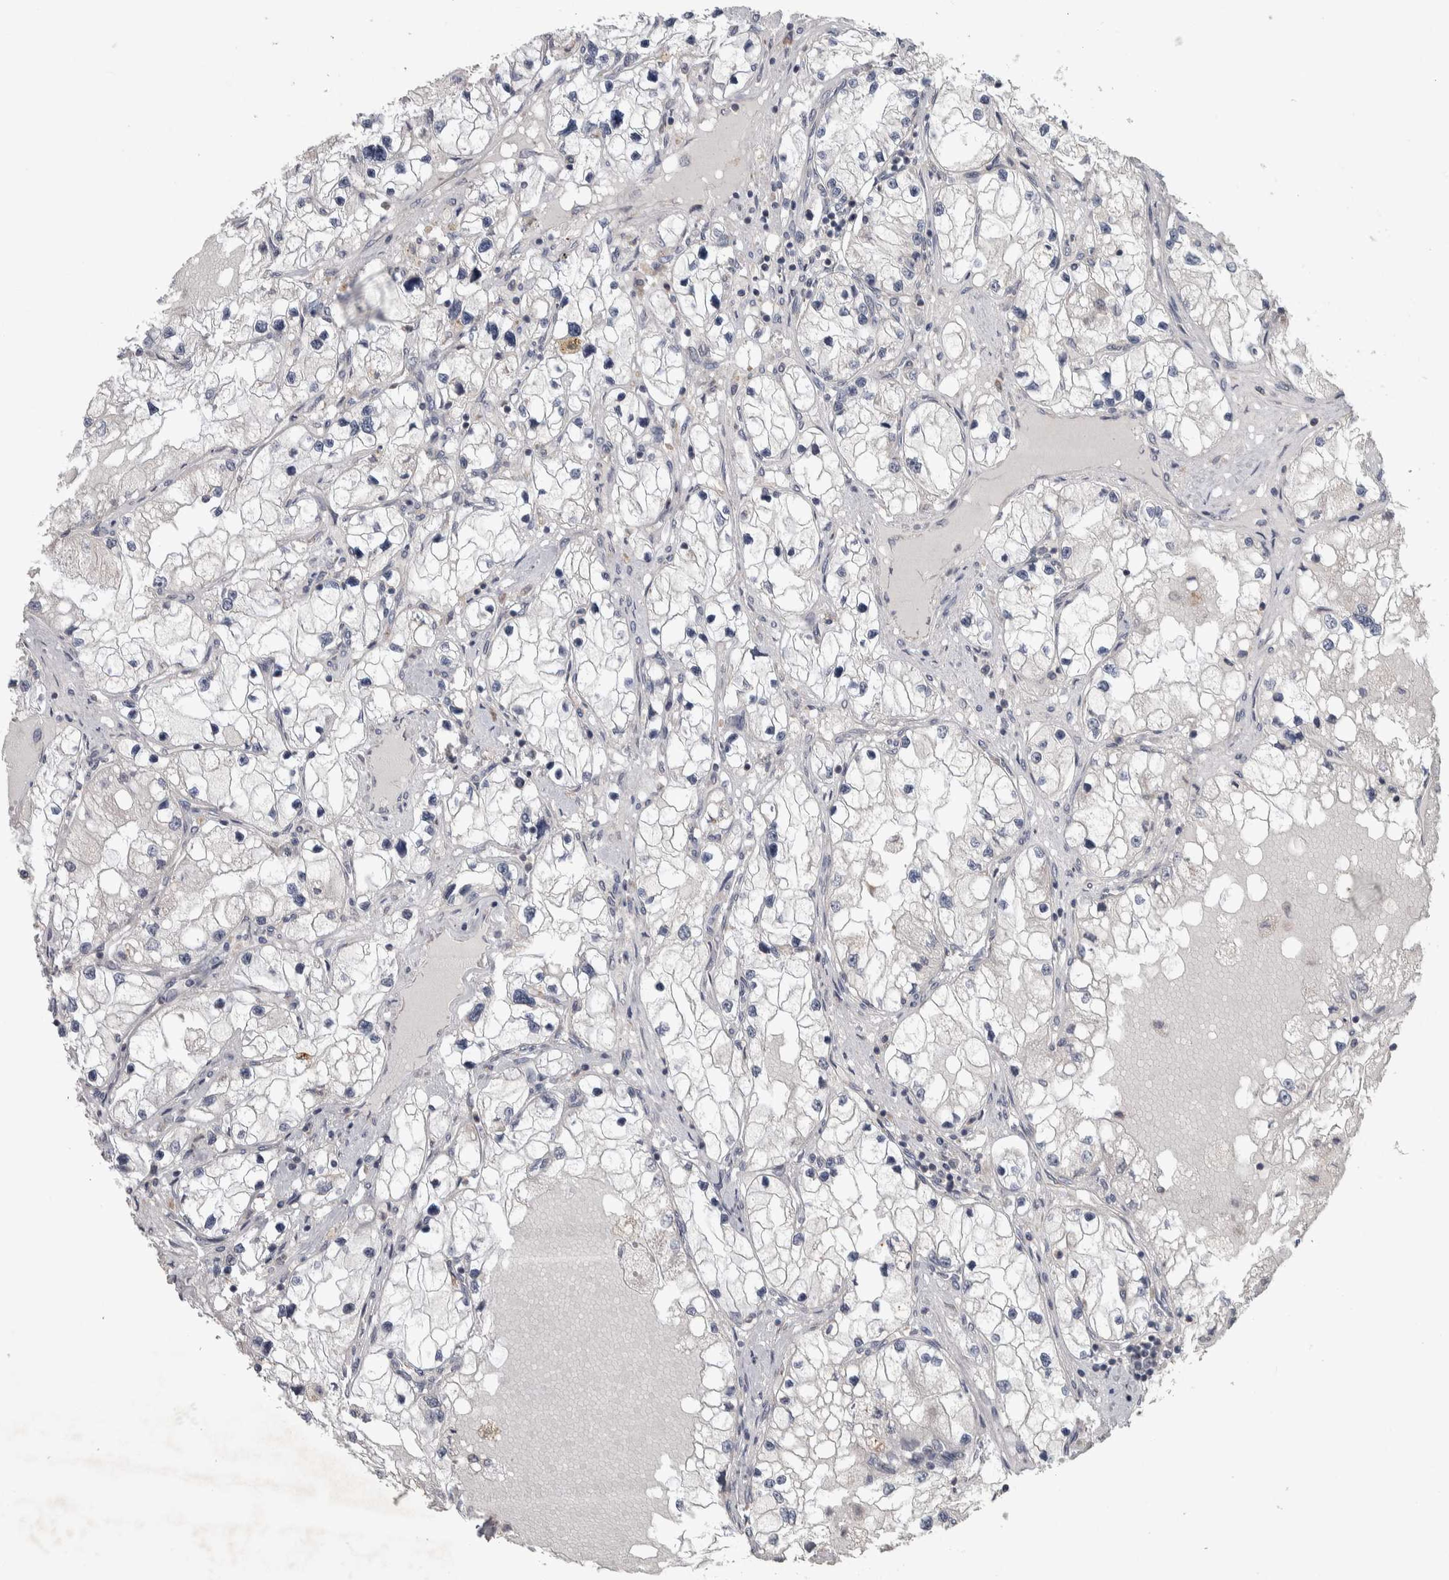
{"staining": {"intensity": "negative", "quantity": "none", "location": "none"}, "tissue": "renal cancer", "cell_type": "Tumor cells", "image_type": "cancer", "snomed": [{"axis": "morphology", "description": "Adenocarcinoma, NOS"}, {"axis": "topography", "description": "Kidney"}], "caption": "The IHC photomicrograph has no significant expression in tumor cells of renal adenocarcinoma tissue. (DAB (3,3'-diaminobenzidine) IHC visualized using brightfield microscopy, high magnification).", "gene": "SRP68", "patient": {"sex": "male", "age": 68}}